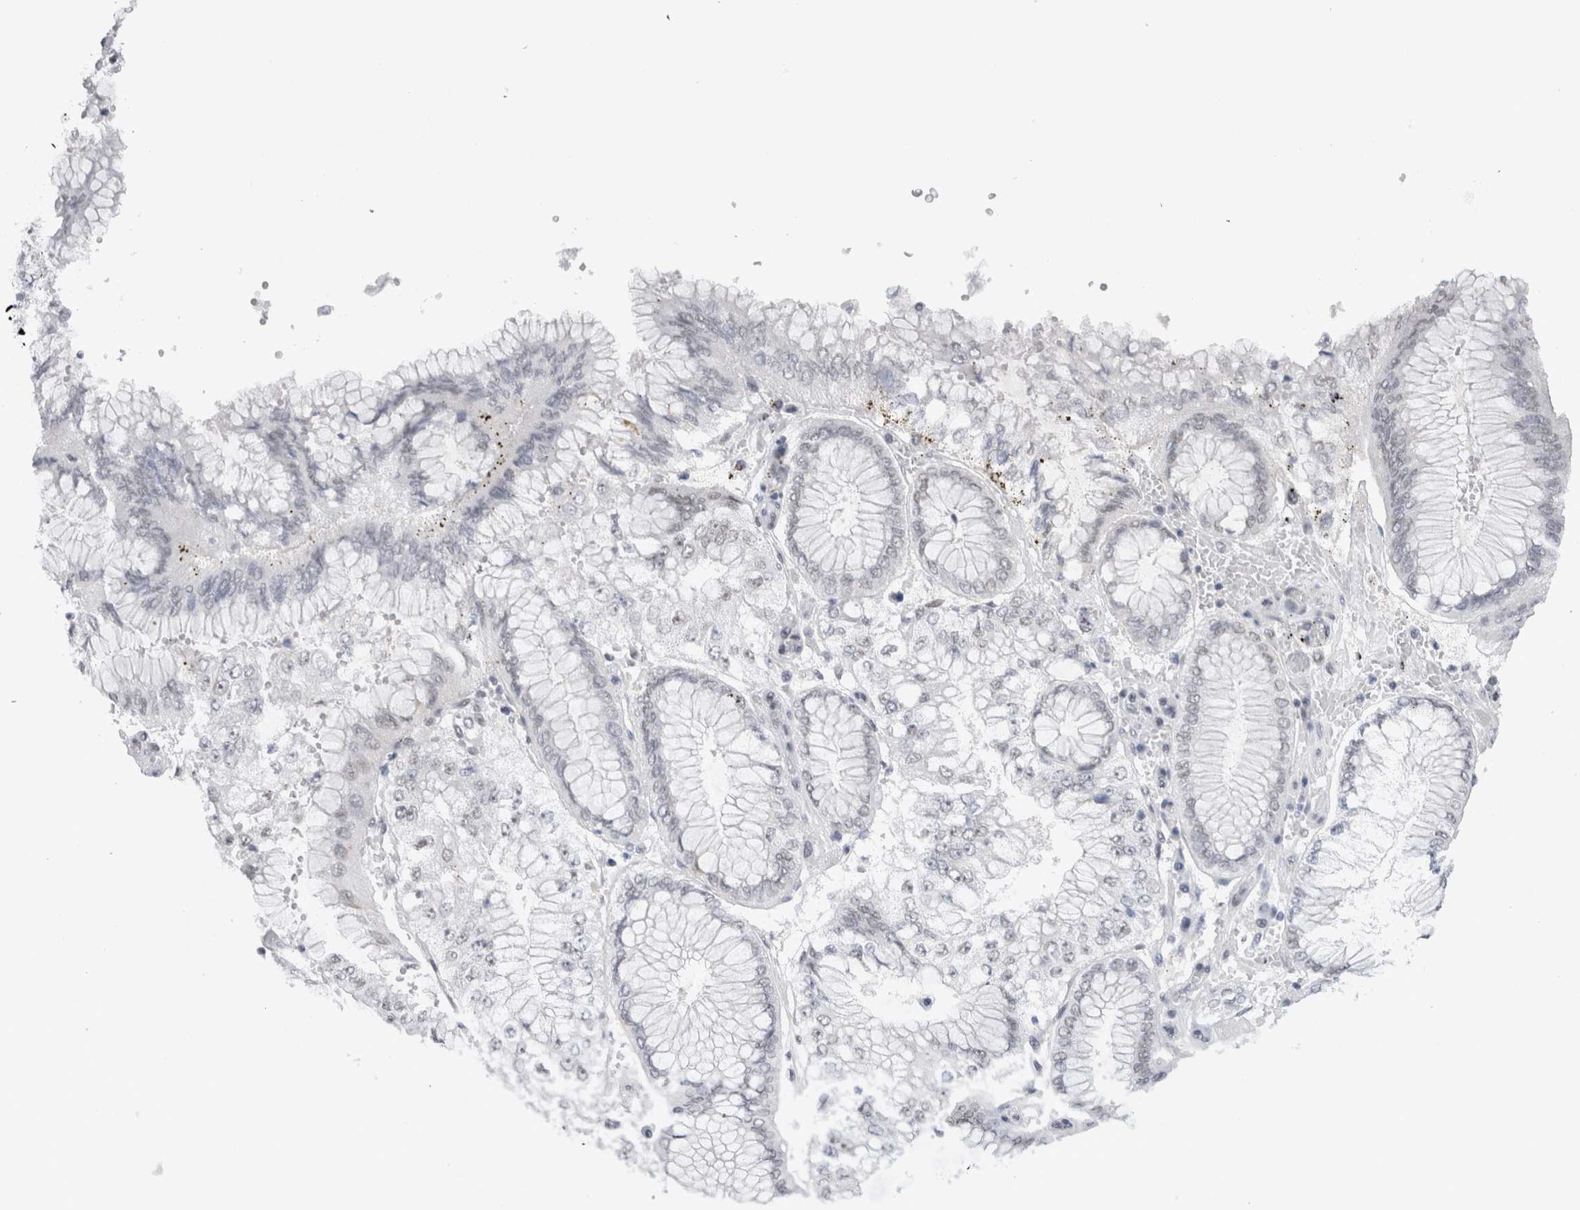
{"staining": {"intensity": "weak", "quantity": "<25%", "location": "nuclear"}, "tissue": "stomach cancer", "cell_type": "Tumor cells", "image_type": "cancer", "snomed": [{"axis": "morphology", "description": "Adenocarcinoma, NOS"}, {"axis": "topography", "description": "Stomach"}], "caption": "This is a histopathology image of IHC staining of stomach cancer, which shows no expression in tumor cells.", "gene": "API5", "patient": {"sex": "male", "age": 76}}